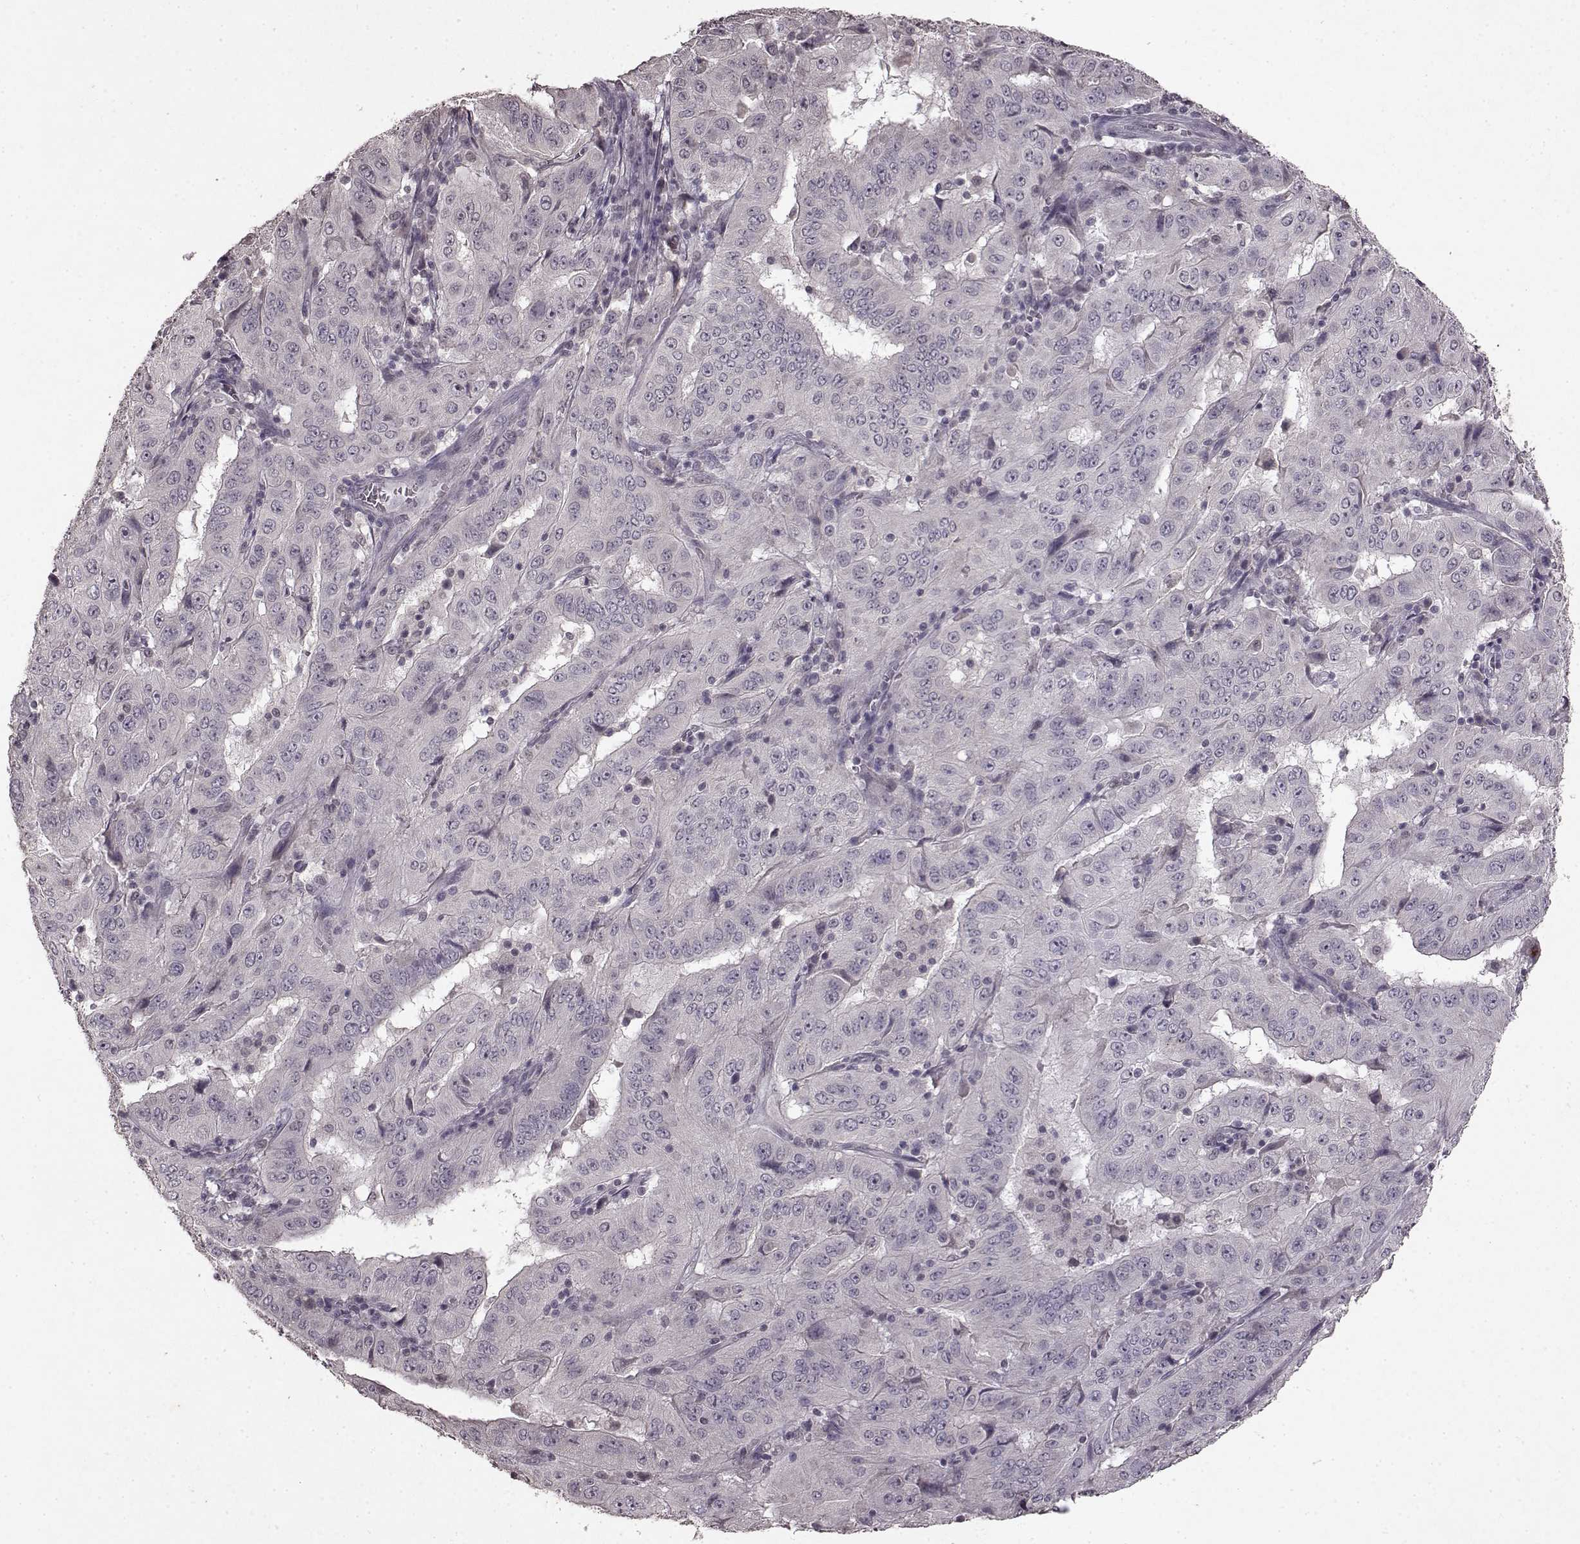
{"staining": {"intensity": "negative", "quantity": "none", "location": "none"}, "tissue": "pancreatic cancer", "cell_type": "Tumor cells", "image_type": "cancer", "snomed": [{"axis": "morphology", "description": "Adenocarcinoma, NOS"}, {"axis": "topography", "description": "Pancreas"}], "caption": "Immunohistochemistry (IHC) micrograph of adenocarcinoma (pancreatic) stained for a protein (brown), which exhibits no staining in tumor cells.", "gene": "LHB", "patient": {"sex": "male", "age": 63}}